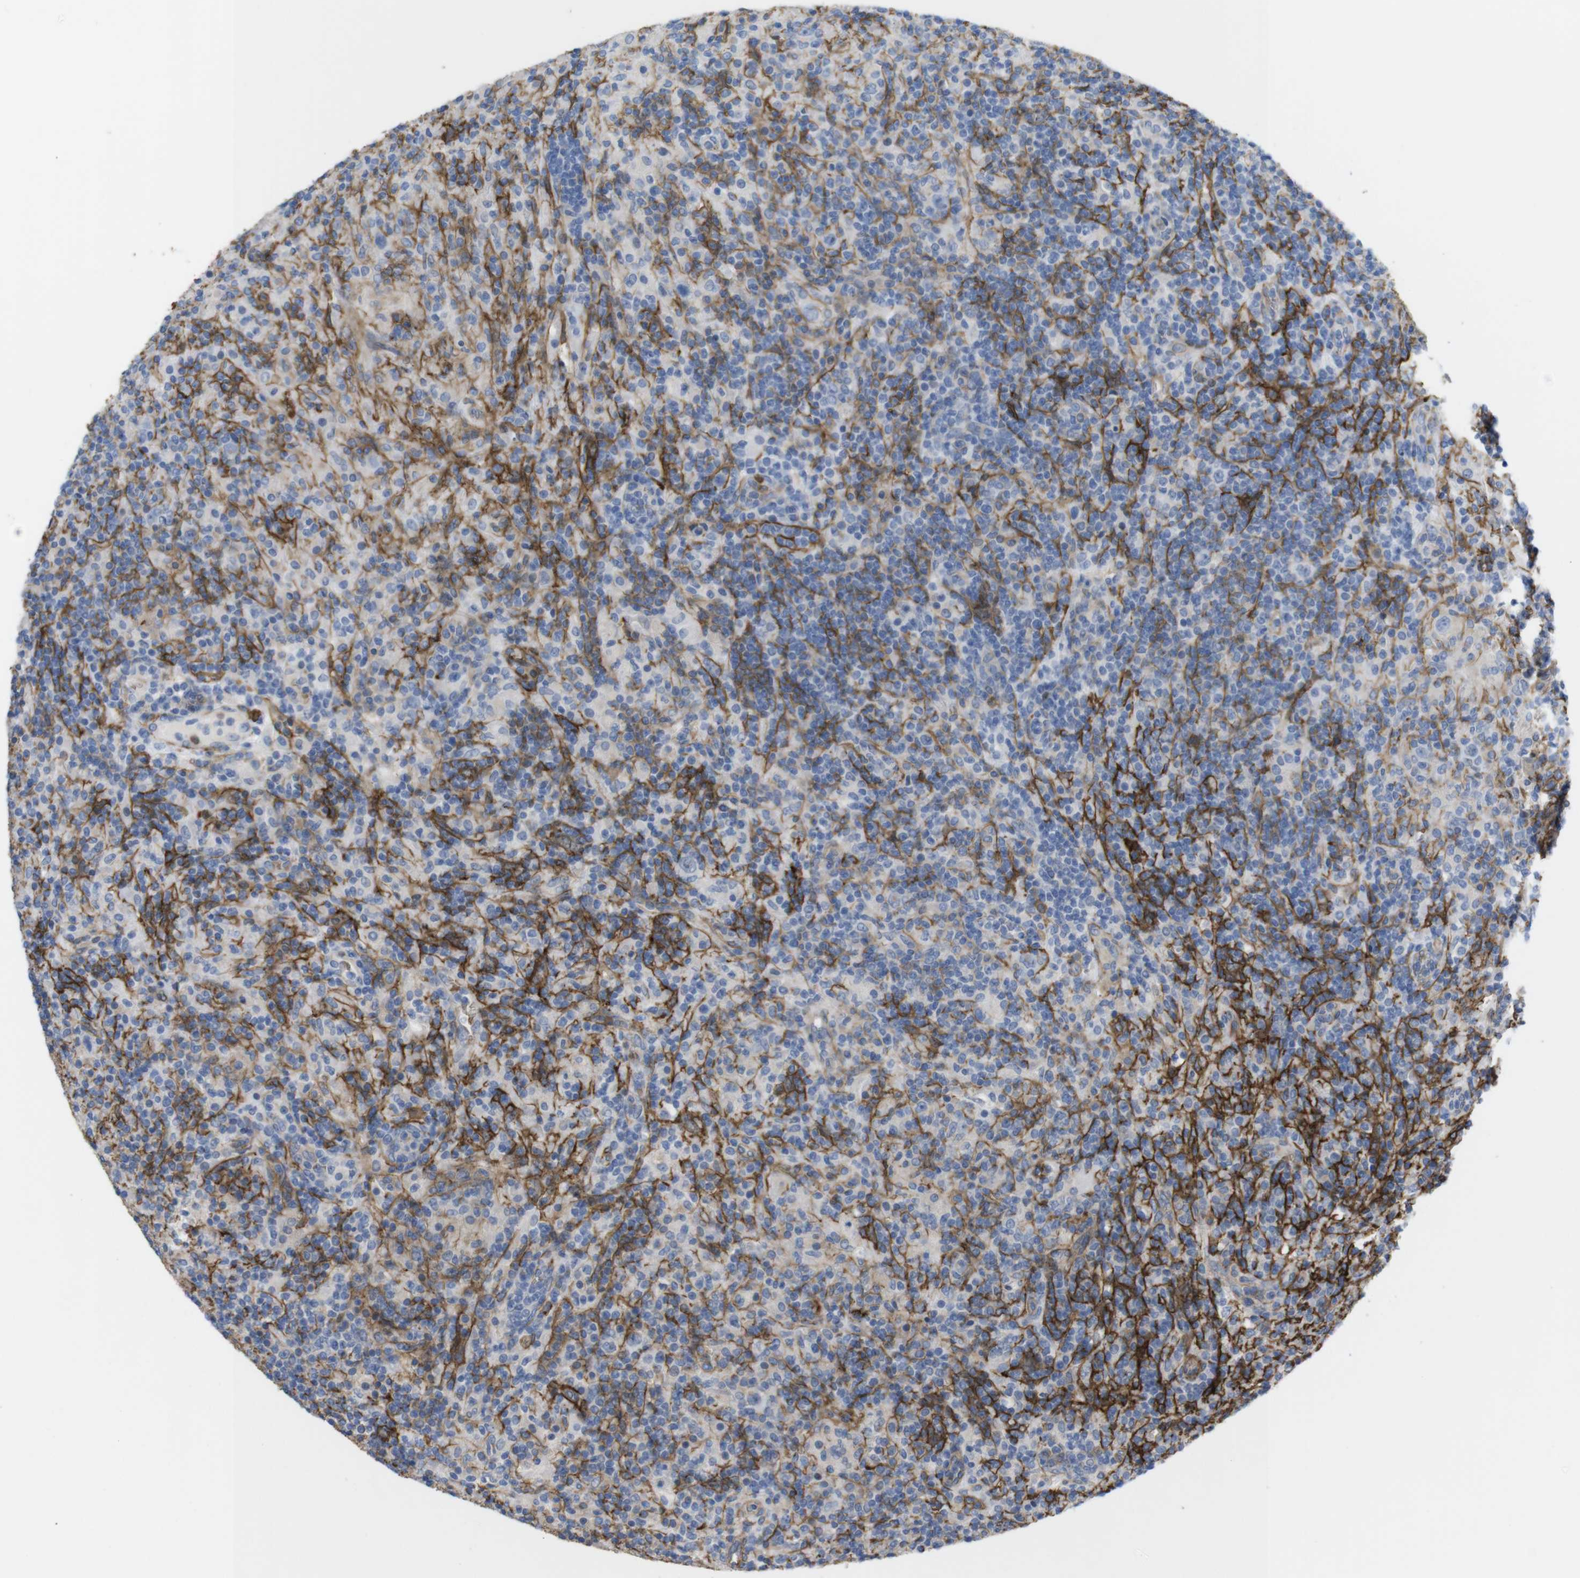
{"staining": {"intensity": "negative", "quantity": "none", "location": "none"}, "tissue": "lymphoma", "cell_type": "Tumor cells", "image_type": "cancer", "snomed": [{"axis": "morphology", "description": "Hodgkin's disease, NOS"}, {"axis": "topography", "description": "Lymph node"}], "caption": "The immunohistochemistry photomicrograph has no significant positivity in tumor cells of lymphoma tissue. The staining is performed using DAB brown chromogen with nuclei counter-stained in using hematoxylin.", "gene": "CYBRD1", "patient": {"sex": "male", "age": 70}}